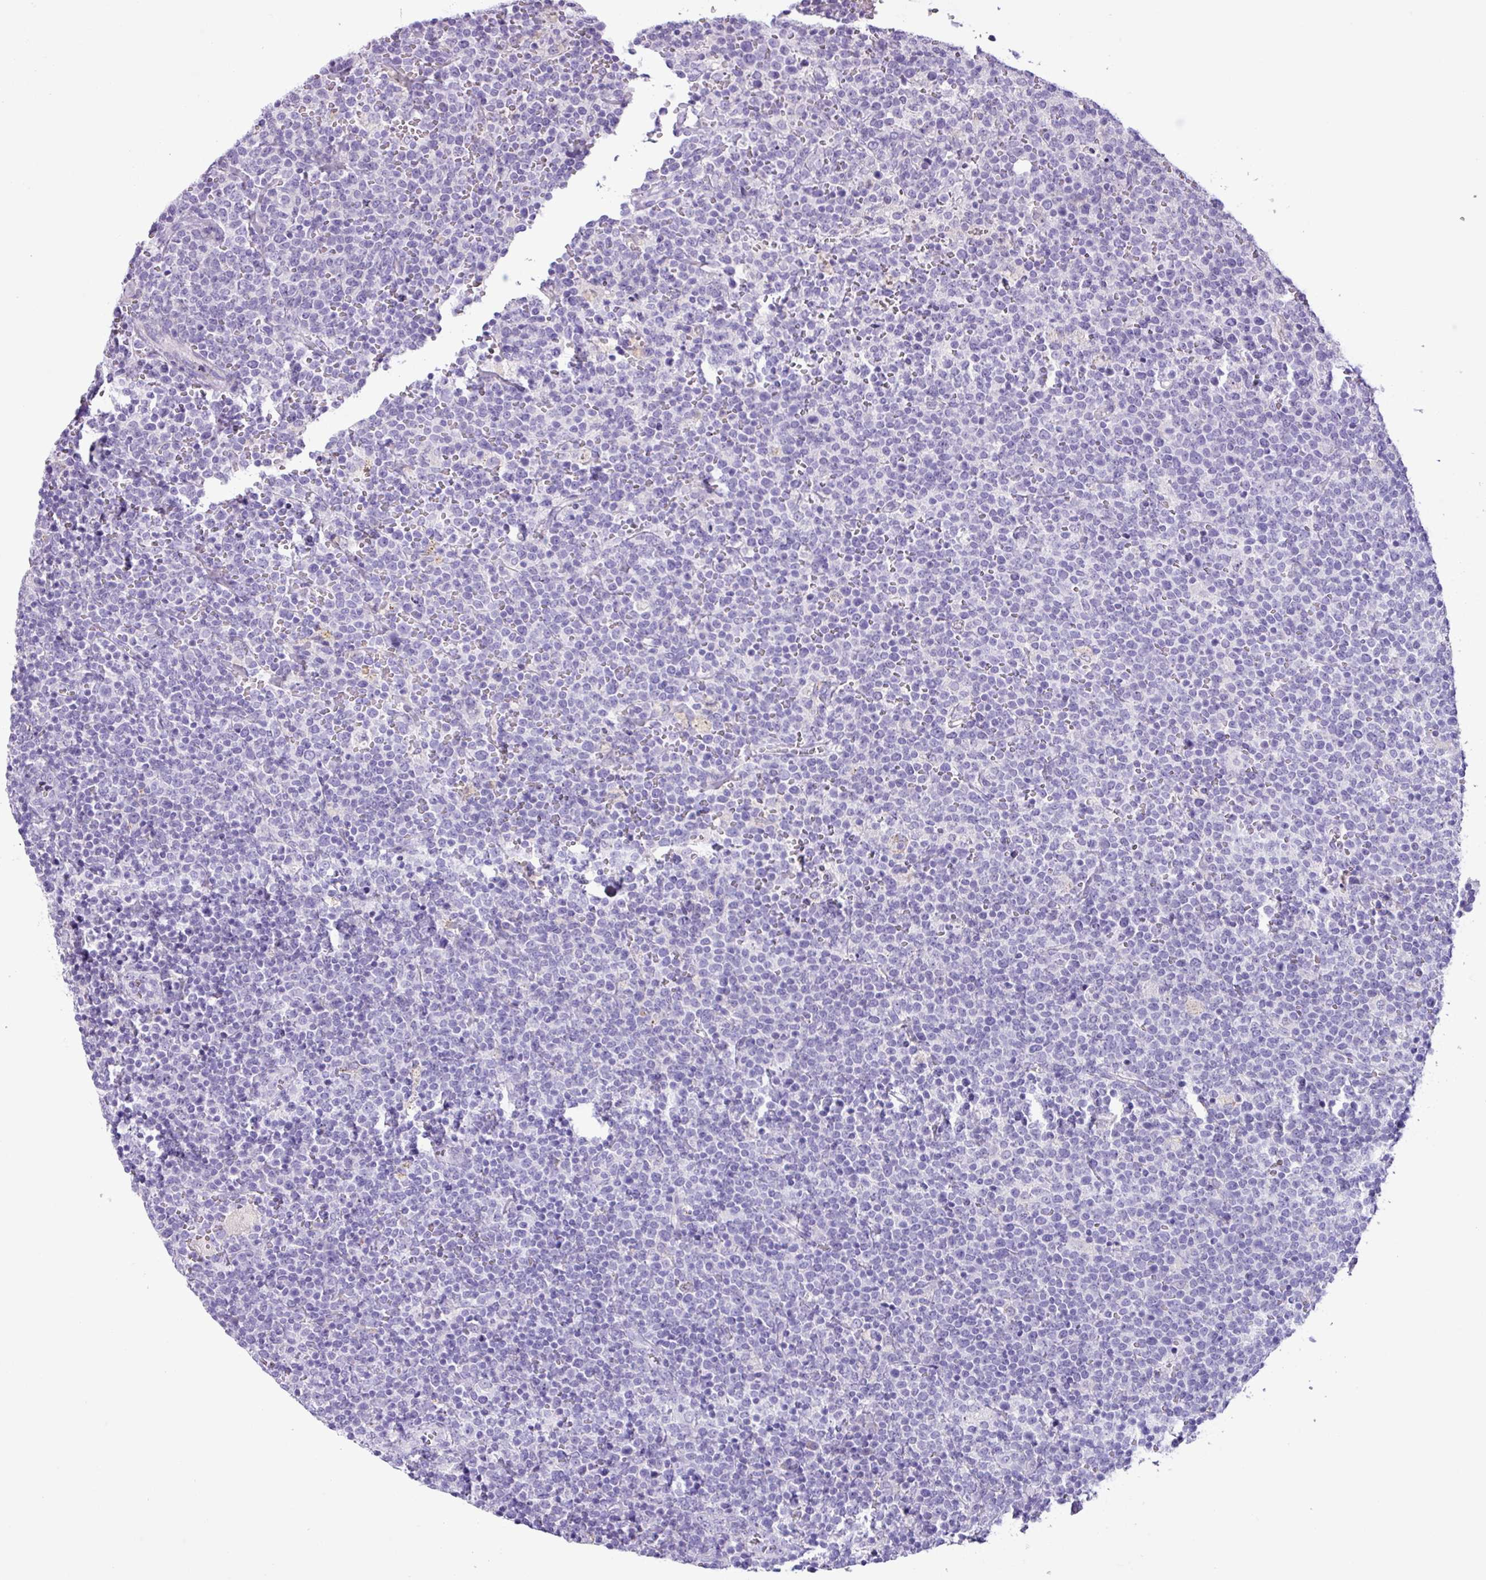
{"staining": {"intensity": "negative", "quantity": "none", "location": "none"}, "tissue": "lymphoma", "cell_type": "Tumor cells", "image_type": "cancer", "snomed": [{"axis": "morphology", "description": "Malignant lymphoma, non-Hodgkin's type, High grade"}, {"axis": "topography", "description": "Lymph node"}], "caption": "An immunohistochemistry (IHC) image of high-grade malignant lymphoma, non-Hodgkin's type is shown. There is no staining in tumor cells of high-grade malignant lymphoma, non-Hodgkin's type.", "gene": "CYSTM1", "patient": {"sex": "male", "age": 61}}